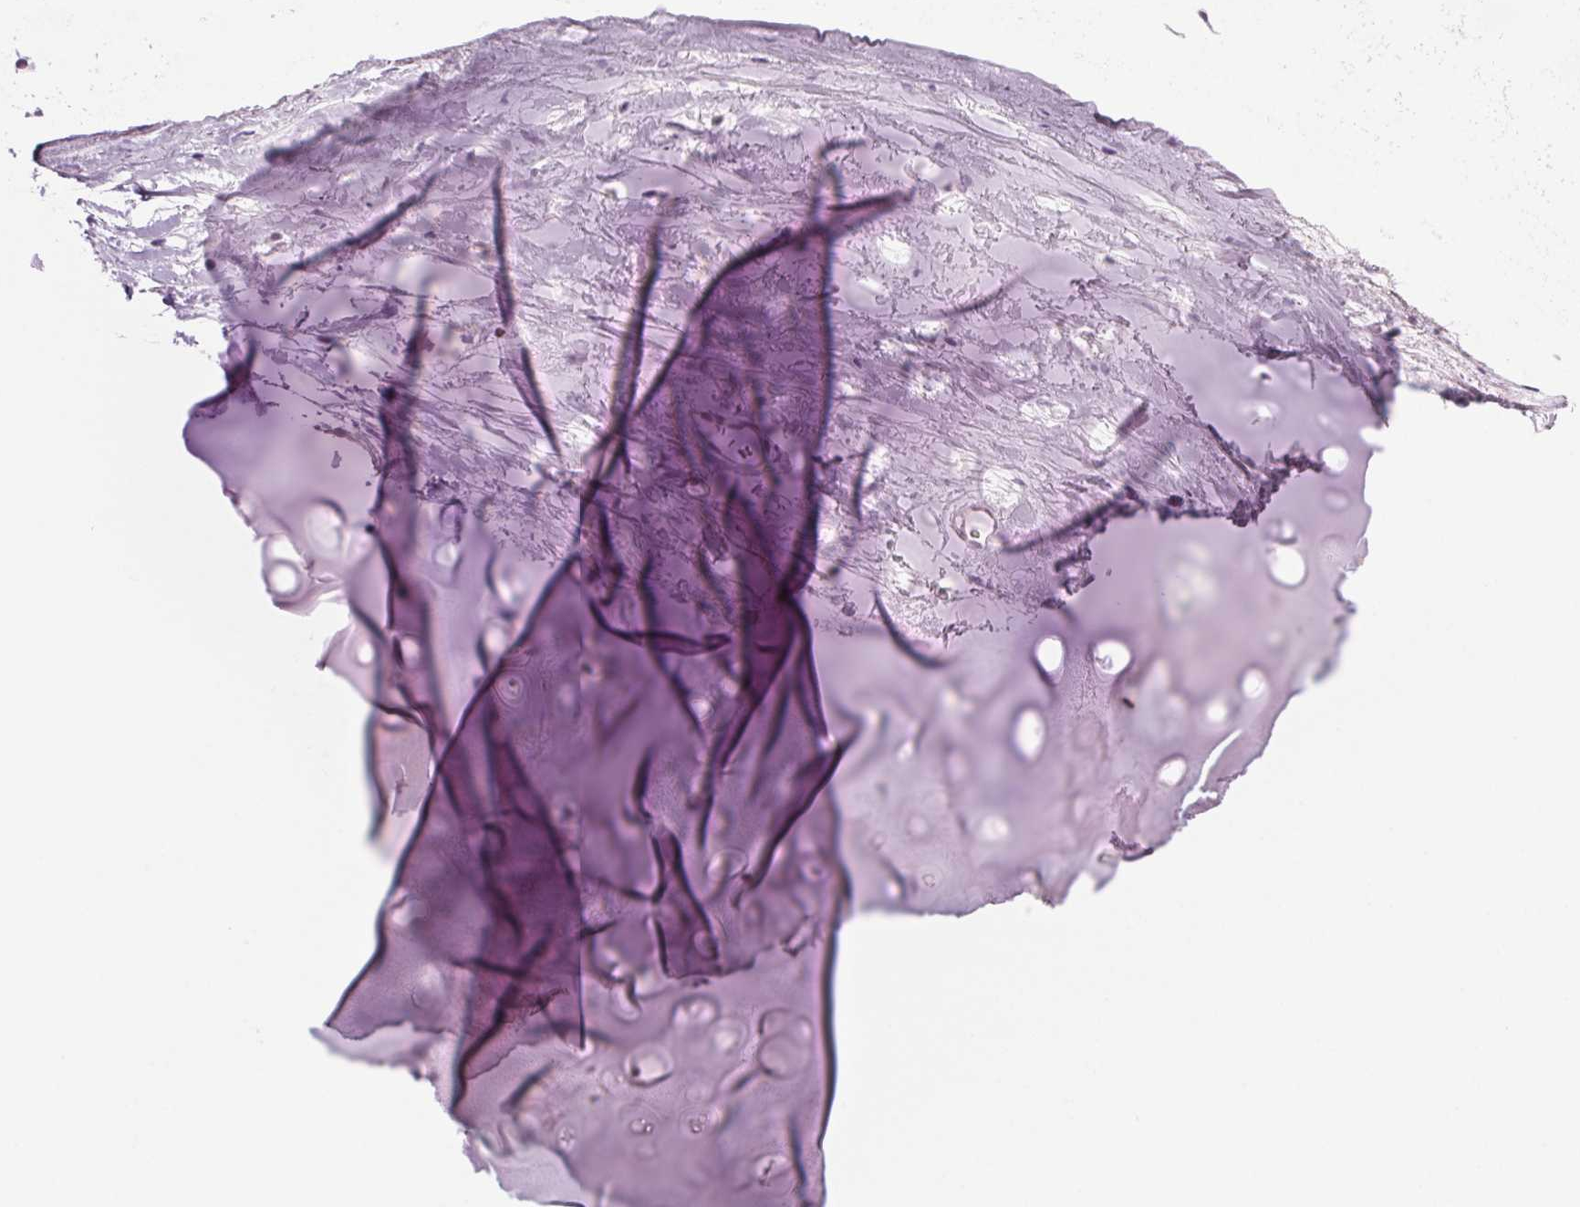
{"staining": {"intensity": "negative", "quantity": "none", "location": "none"}, "tissue": "adipose tissue", "cell_type": "Adipocytes", "image_type": "normal", "snomed": [{"axis": "morphology", "description": "Normal tissue, NOS"}, {"axis": "topography", "description": "Cartilage tissue"}, {"axis": "topography", "description": "Bronchus"}], "caption": "High power microscopy micrograph of an immunohistochemistry photomicrograph of unremarkable adipose tissue, revealing no significant positivity in adipocytes.", "gene": "MPO", "patient": {"sex": "male", "age": 58}}